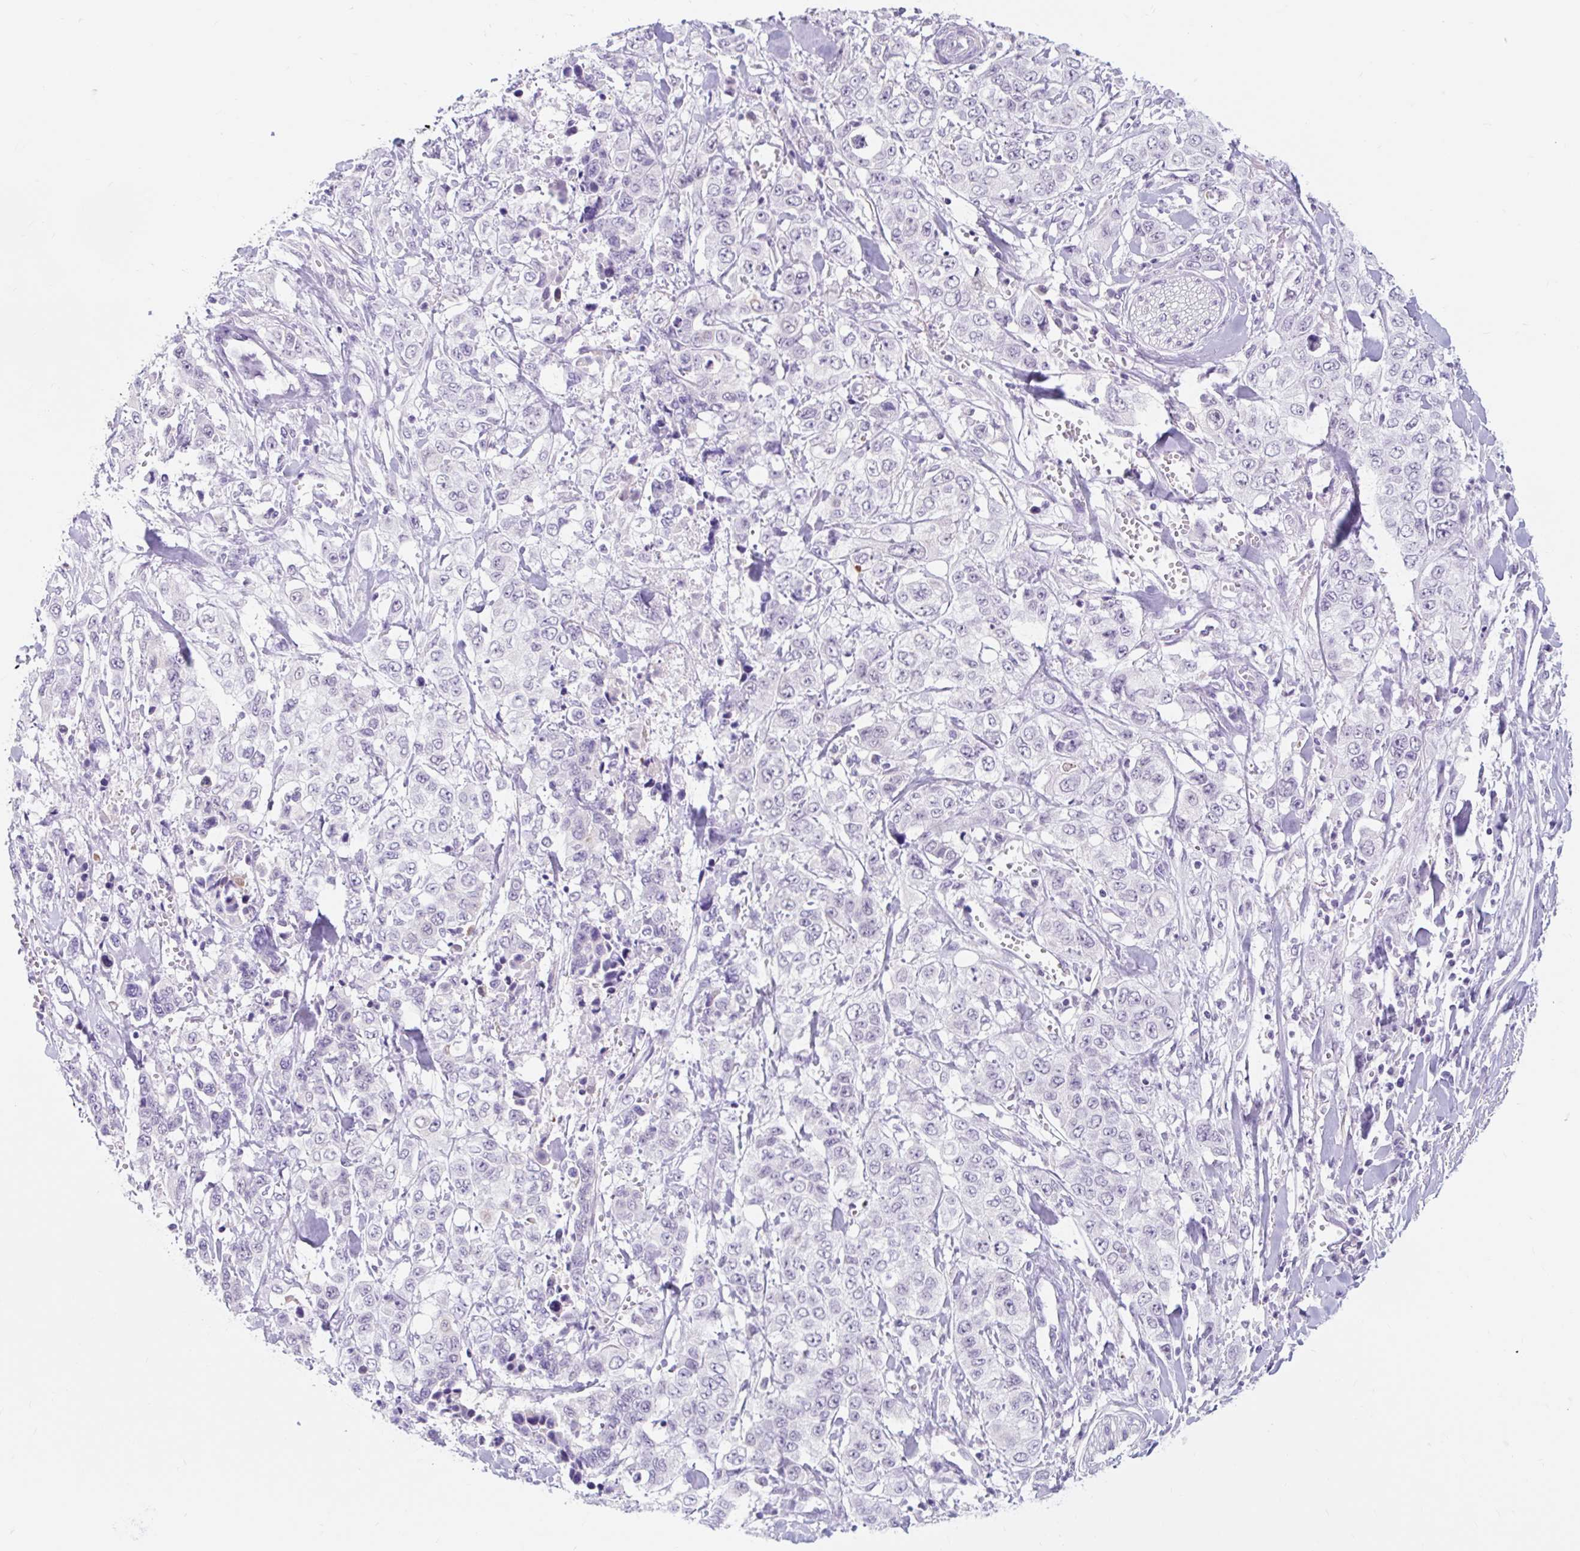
{"staining": {"intensity": "negative", "quantity": "none", "location": "none"}, "tissue": "stomach cancer", "cell_type": "Tumor cells", "image_type": "cancer", "snomed": [{"axis": "morphology", "description": "Adenocarcinoma, NOS"}, {"axis": "topography", "description": "Stomach, upper"}], "caption": "Adenocarcinoma (stomach) was stained to show a protein in brown. There is no significant positivity in tumor cells. The staining was performed using DAB (3,3'-diaminobenzidine) to visualize the protein expression in brown, while the nuclei were stained in blue with hematoxylin (Magnification: 20x).", "gene": "ITPK1", "patient": {"sex": "male", "age": 62}}